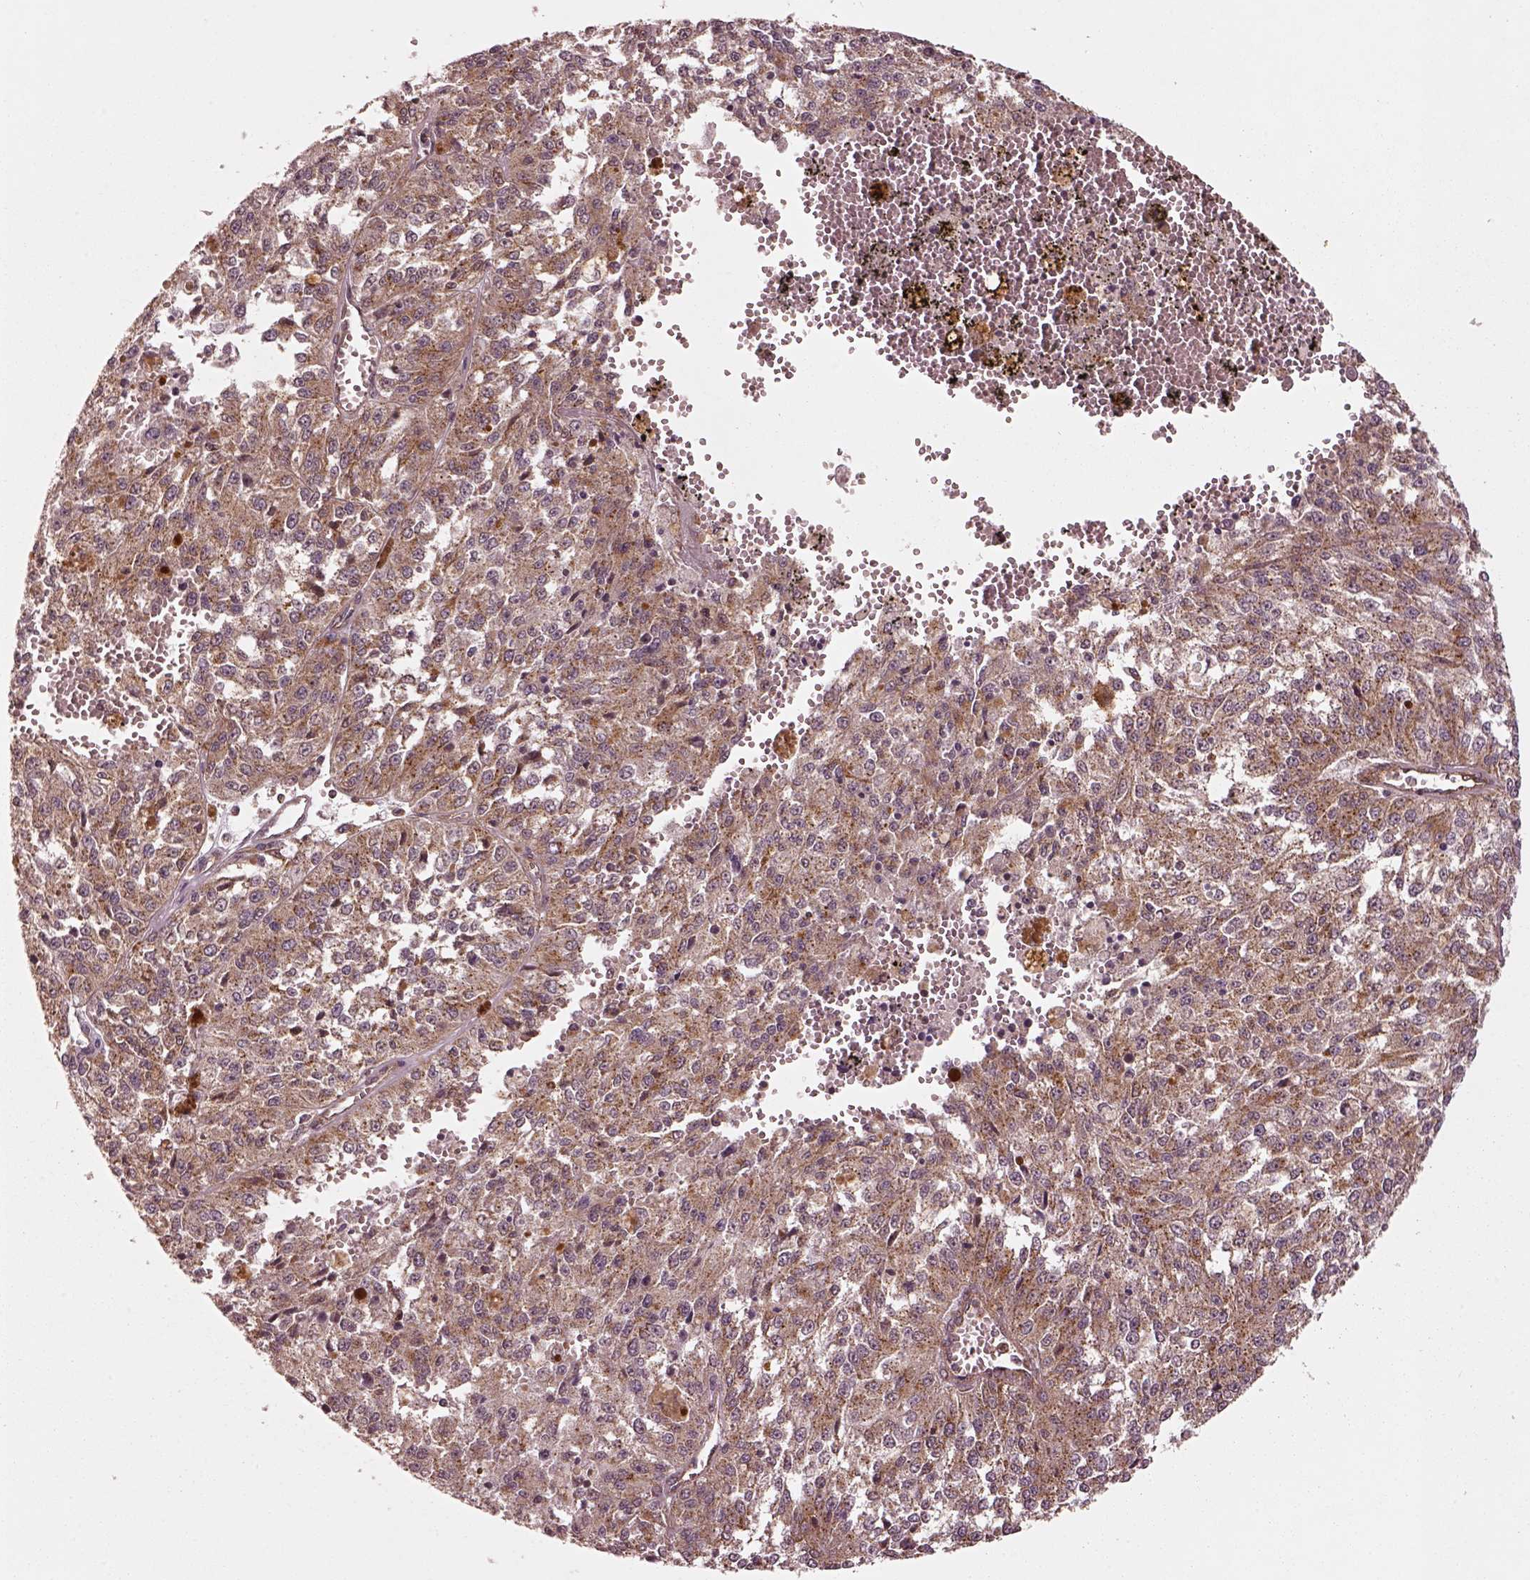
{"staining": {"intensity": "moderate", "quantity": "<25%", "location": "cytoplasmic/membranous"}, "tissue": "melanoma", "cell_type": "Tumor cells", "image_type": "cancer", "snomed": [{"axis": "morphology", "description": "Malignant melanoma, Metastatic site"}, {"axis": "topography", "description": "Lymph node"}], "caption": "A photomicrograph of melanoma stained for a protein demonstrates moderate cytoplasmic/membranous brown staining in tumor cells.", "gene": "WASHC2A", "patient": {"sex": "female", "age": 64}}